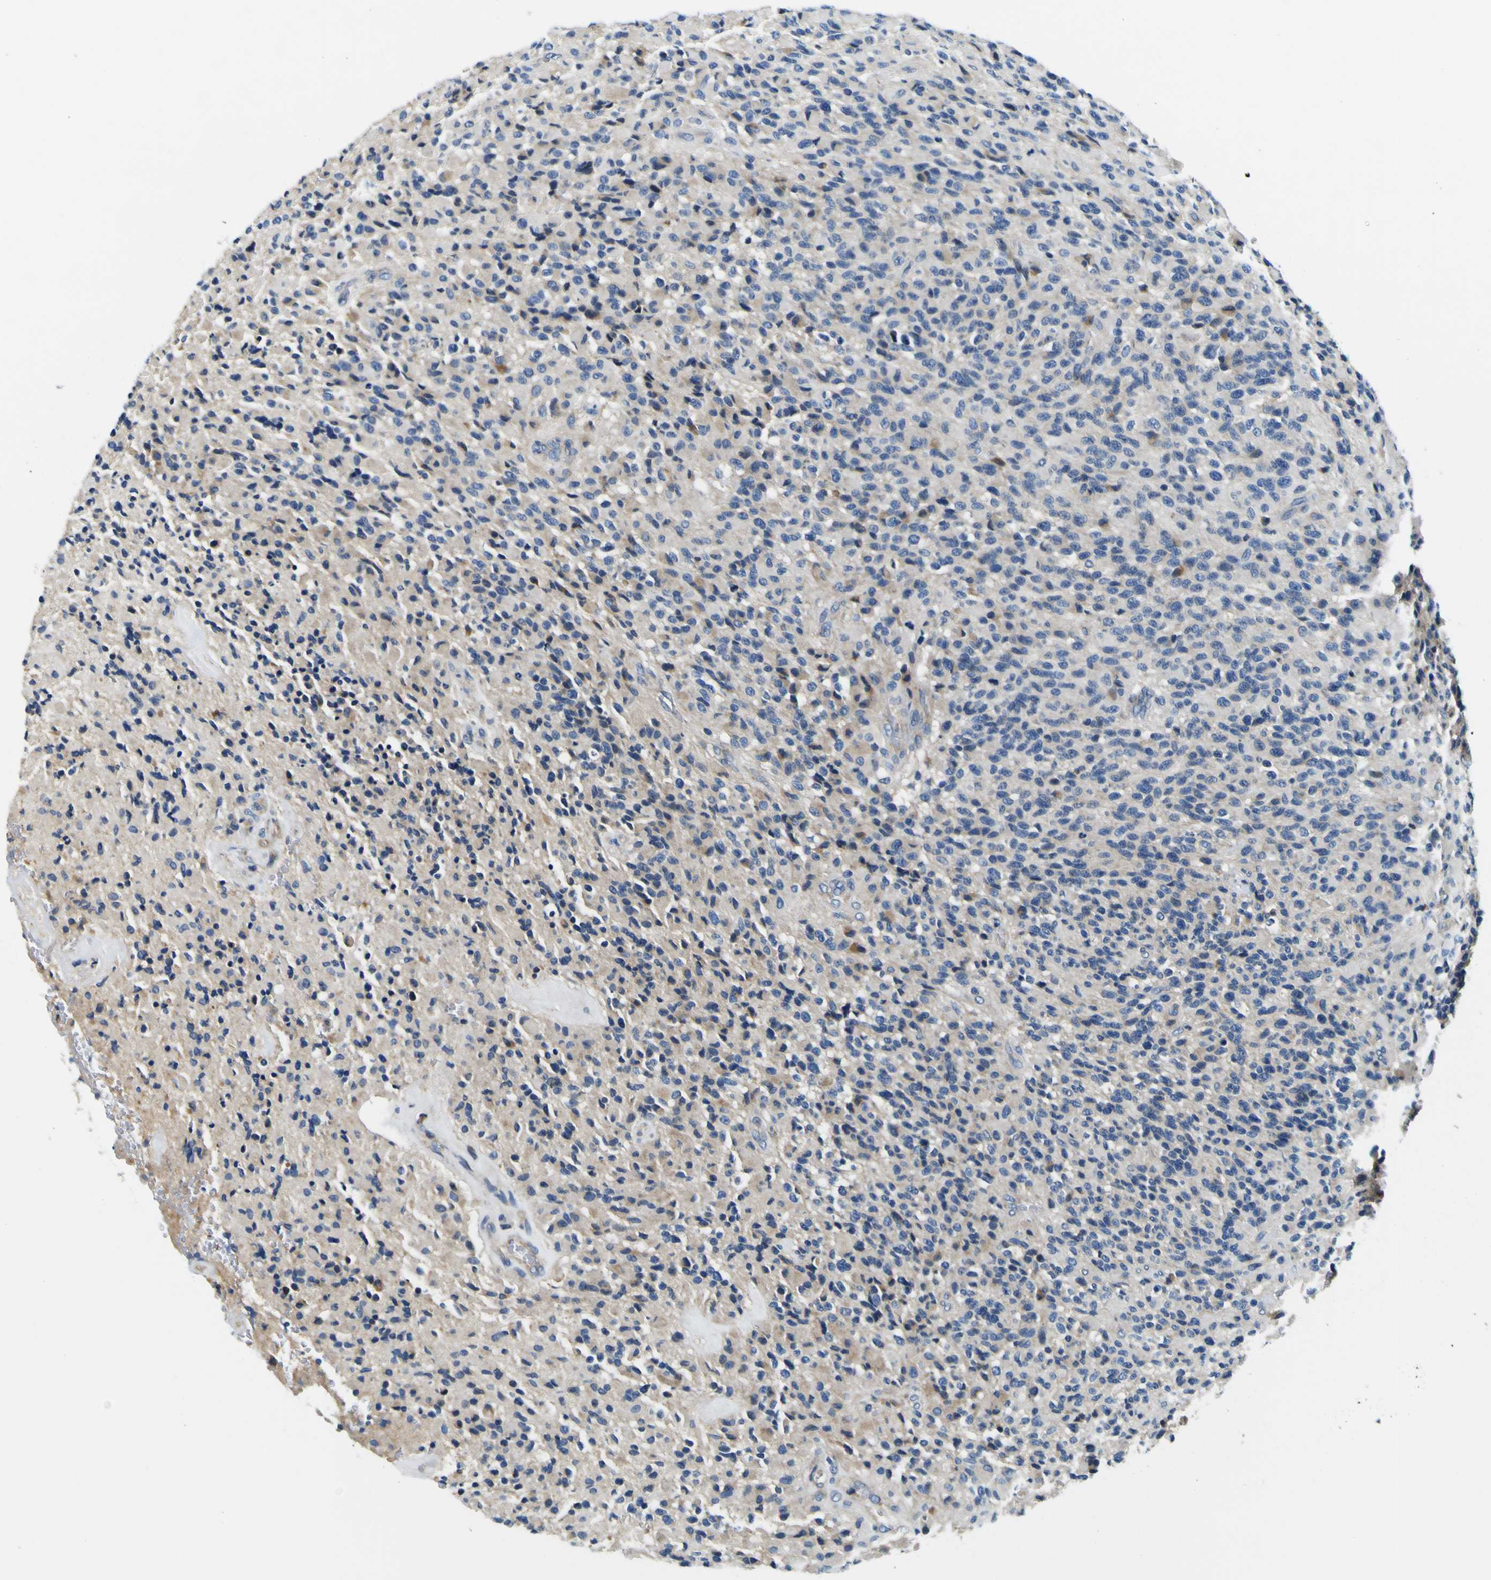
{"staining": {"intensity": "negative", "quantity": "none", "location": "none"}, "tissue": "glioma", "cell_type": "Tumor cells", "image_type": "cancer", "snomed": [{"axis": "morphology", "description": "Glioma, malignant, High grade"}, {"axis": "topography", "description": "Brain"}], "caption": "Protein analysis of high-grade glioma (malignant) shows no significant expression in tumor cells.", "gene": "CLSTN1", "patient": {"sex": "male", "age": 71}}